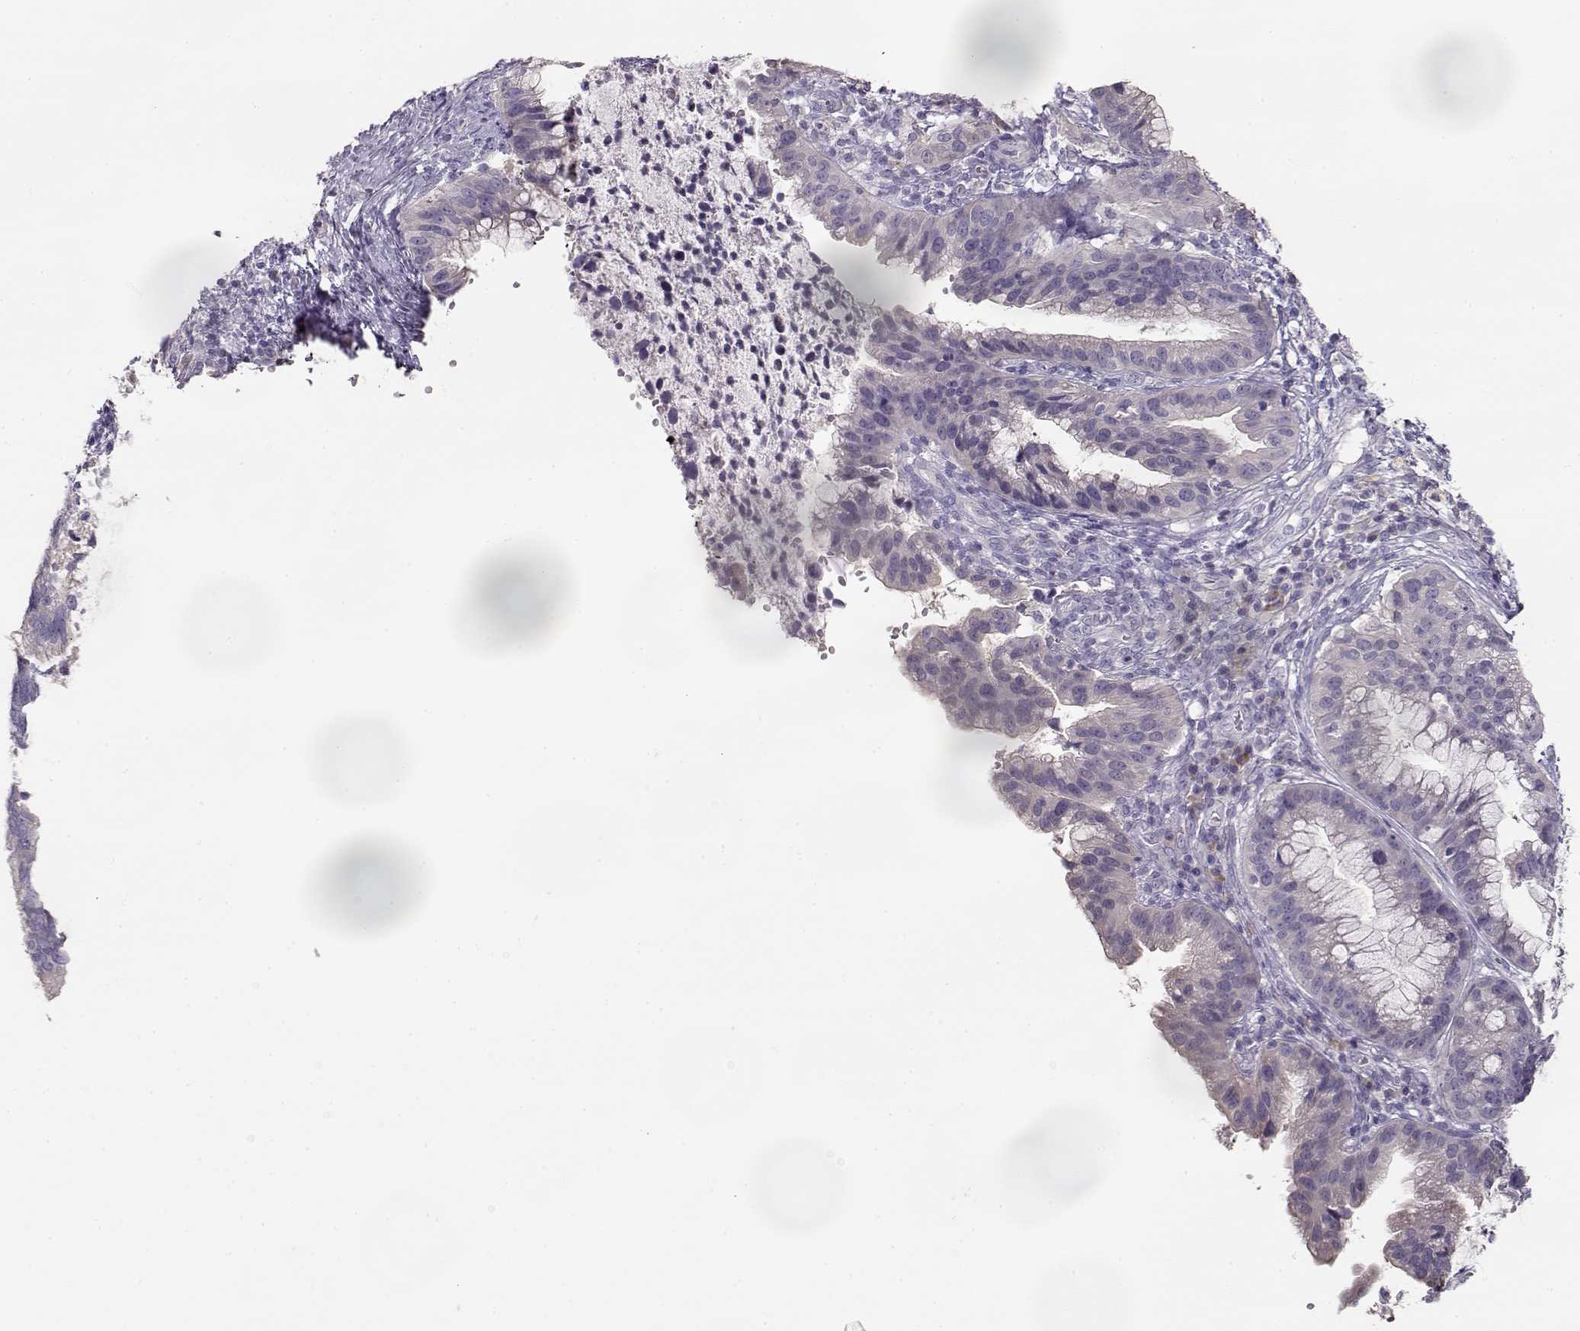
{"staining": {"intensity": "negative", "quantity": "none", "location": "none"}, "tissue": "cervical cancer", "cell_type": "Tumor cells", "image_type": "cancer", "snomed": [{"axis": "morphology", "description": "Adenocarcinoma, NOS"}, {"axis": "topography", "description": "Cervix"}], "caption": "Cervical cancer (adenocarcinoma) stained for a protein using immunohistochemistry (IHC) reveals no staining tumor cells.", "gene": "GLIPR1L2", "patient": {"sex": "female", "age": 34}}